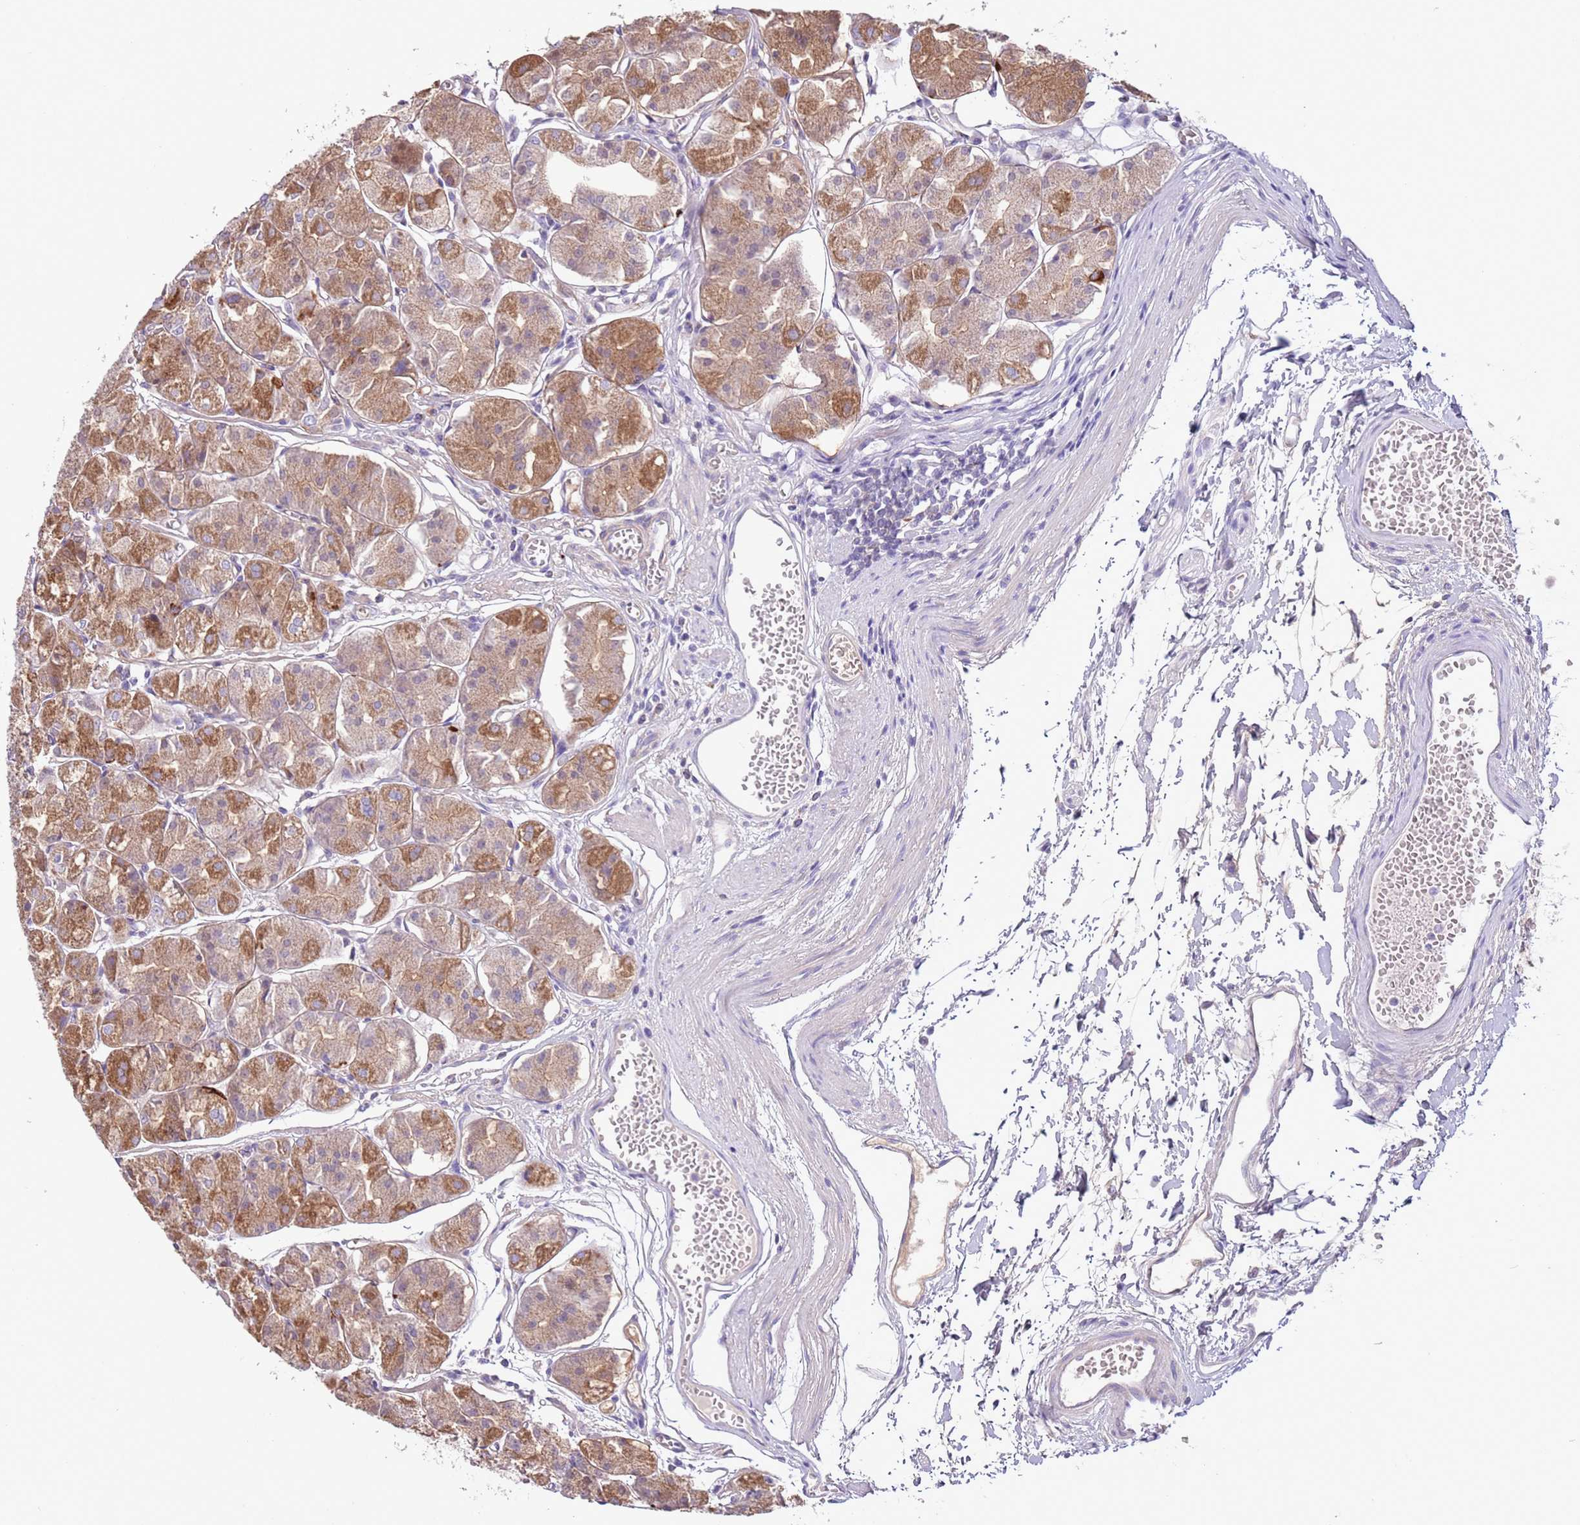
{"staining": {"intensity": "moderate", "quantity": ">75%", "location": "cytoplasmic/membranous"}, "tissue": "stomach", "cell_type": "Glandular cells", "image_type": "normal", "snomed": [{"axis": "morphology", "description": "Normal tissue, NOS"}, {"axis": "topography", "description": "Stomach"}], "caption": "A high-resolution micrograph shows immunohistochemistry staining of unremarkable stomach, which exhibits moderate cytoplasmic/membranous positivity in approximately >75% of glandular cells.", "gene": "ZNF697", "patient": {"sex": "male", "age": 55}}